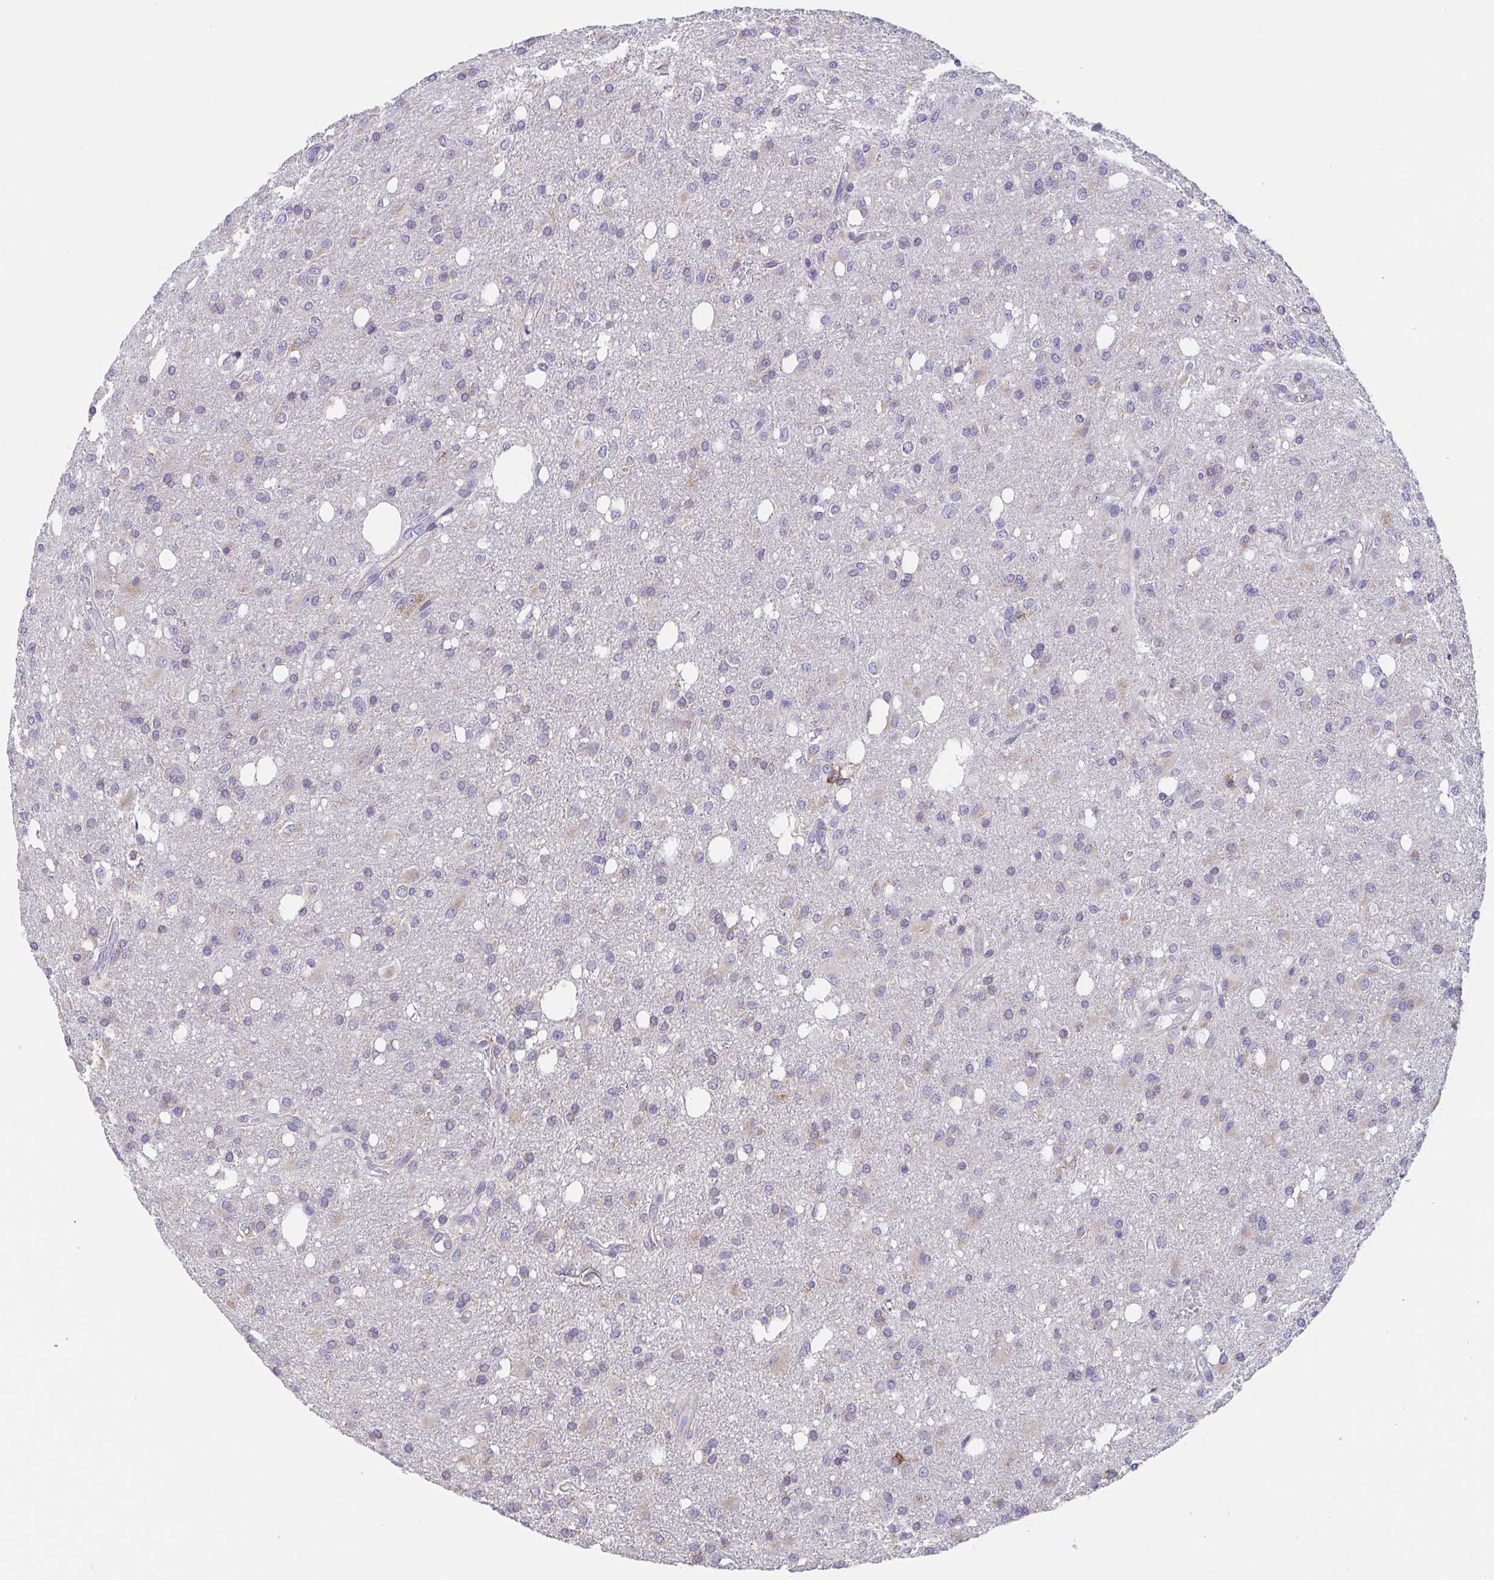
{"staining": {"intensity": "negative", "quantity": "none", "location": "none"}, "tissue": "glioma", "cell_type": "Tumor cells", "image_type": "cancer", "snomed": [{"axis": "morphology", "description": "Glioma, malignant, Low grade"}, {"axis": "topography", "description": "Brain"}], "caption": "Immunohistochemical staining of malignant glioma (low-grade) shows no significant expression in tumor cells.", "gene": "MIA3", "patient": {"sex": "female", "age": 58}}